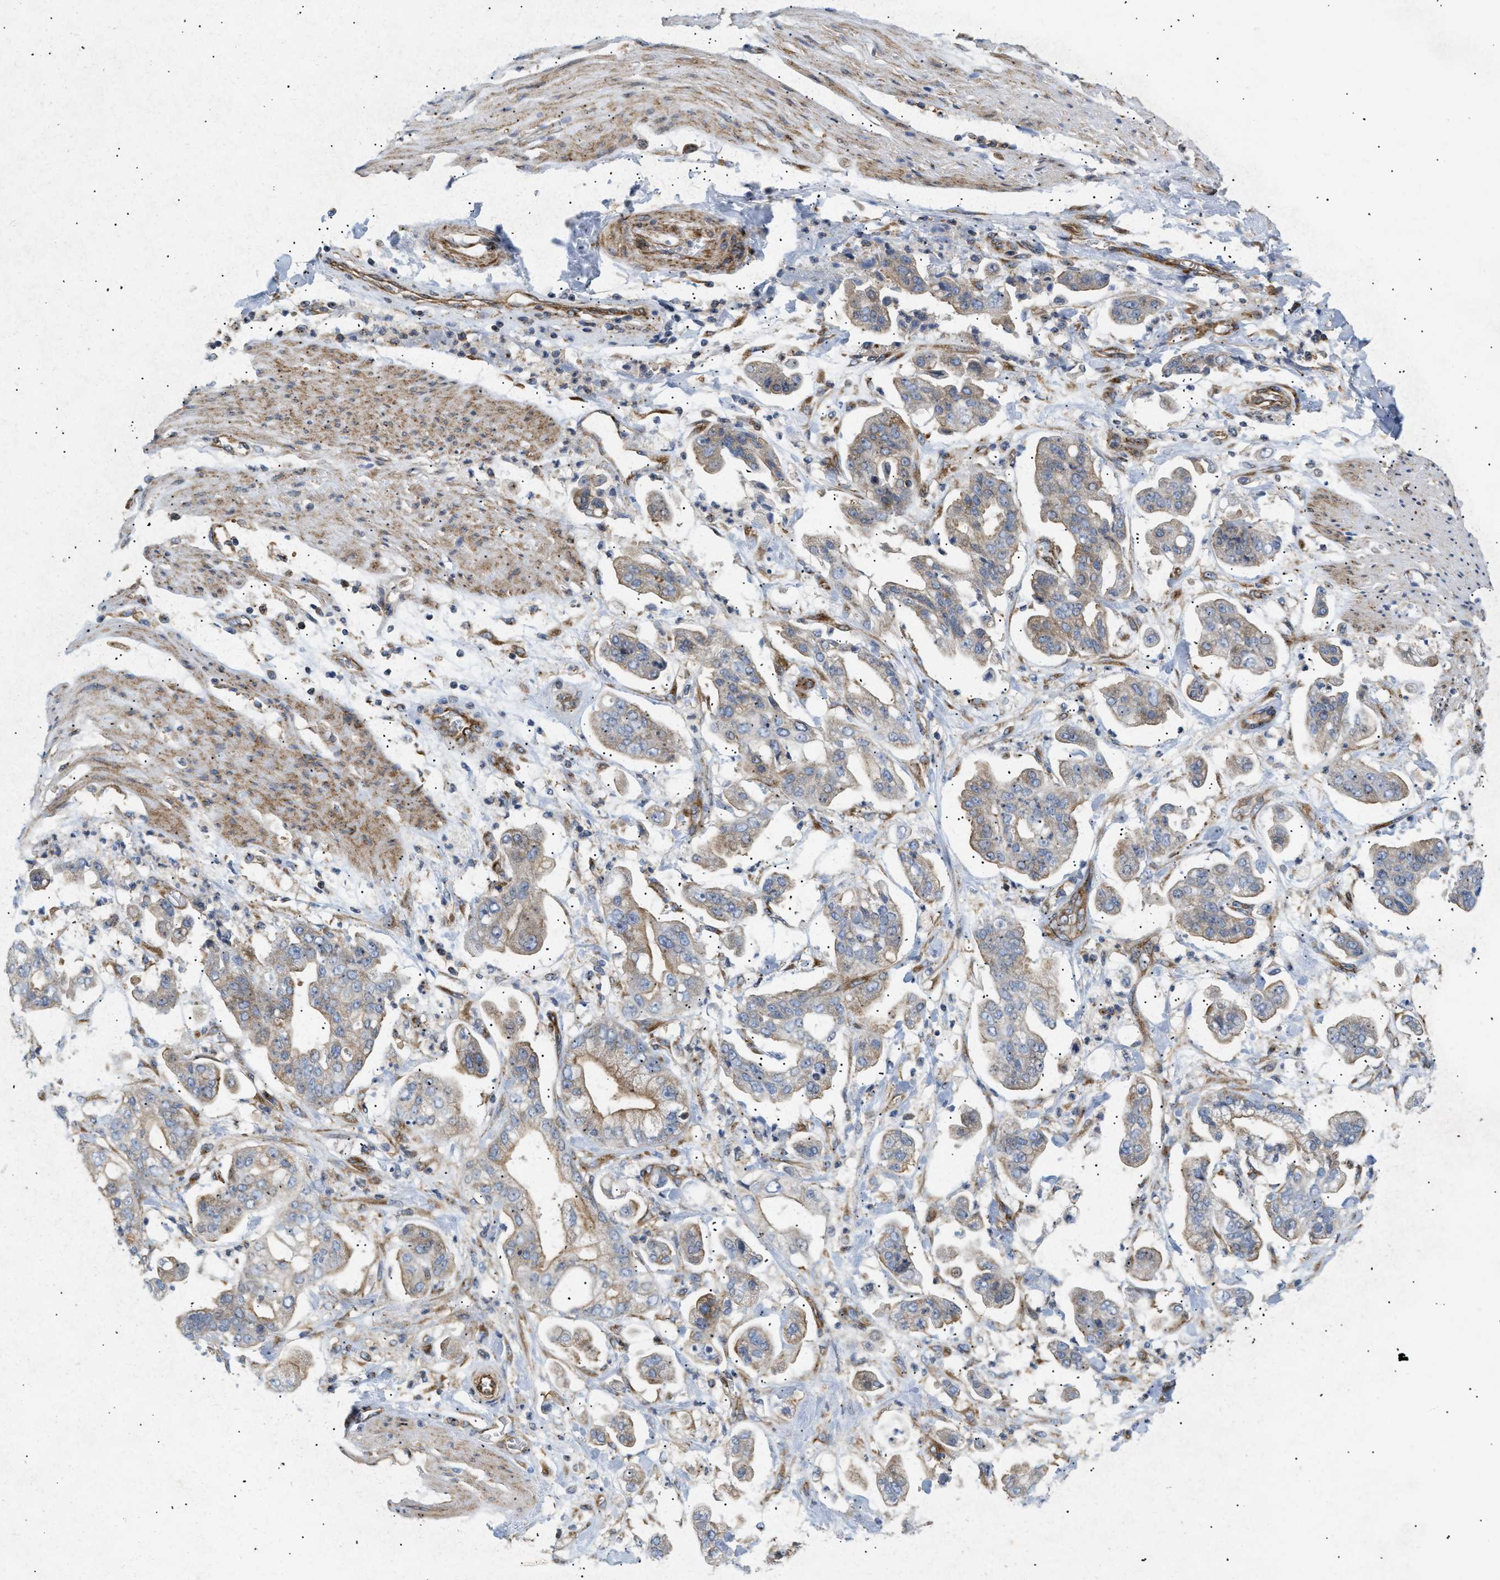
{"staining": {"intensity": "moderate", "quantity": "25%-75%", "location": "cytoplasmic/membranous"}, "tissue": "stomach cancer", "cell_type": "Tumor cells", "image_type": "cancer", "snomed": [{"axis": "morphology", "description": "Adenocarcinoma, NOS"}, {"axis": "topography", "description": "Stomach"}], "caption": "There is medium levels of moderate cytoplasmic/membranous staining in tumor cells of adenocarcinoma (stomach), as demonstrated by immunohistochemical staining (brown color).", "gene": "DCTN4", "patient": {"sex": "male", "age": 62}}